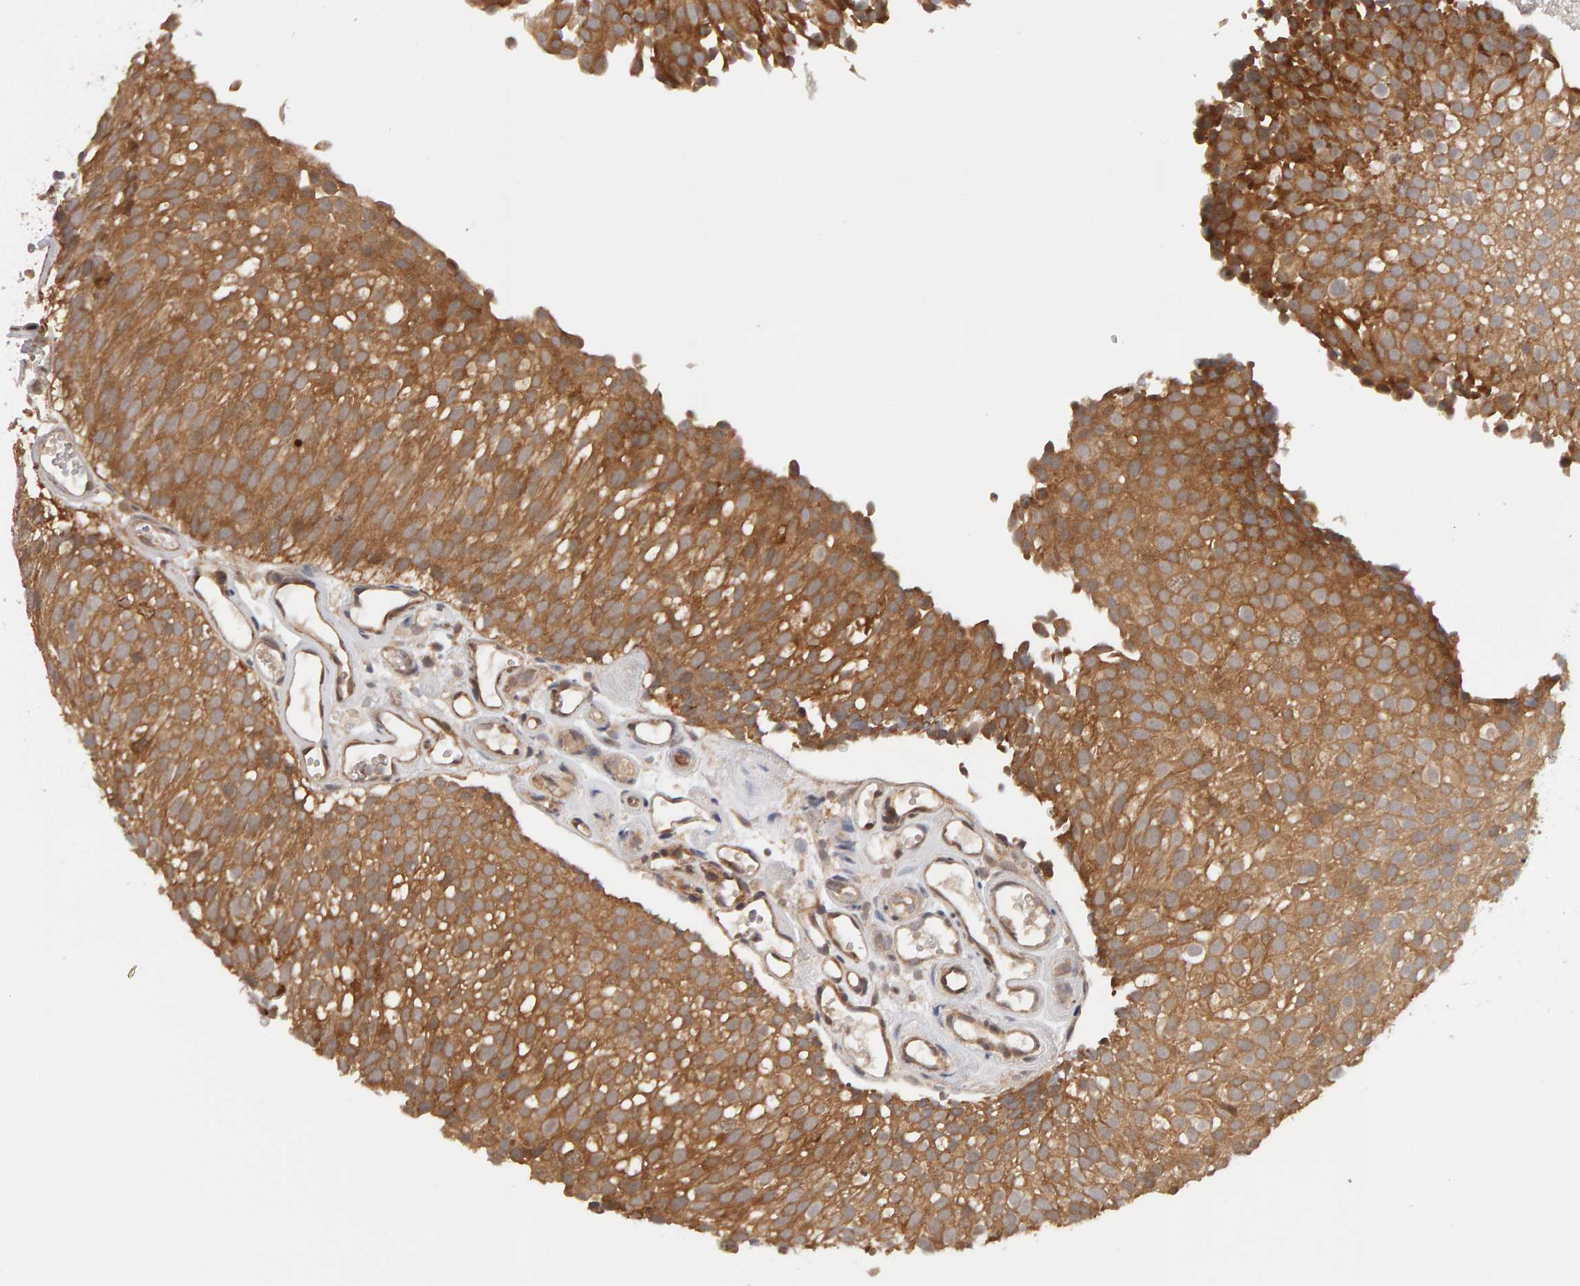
{"staining": {"intensity": "moderate", "quantity": ">75%", "location": "cytoplasmic/membranous"}, "tissue": "urothelial cancer", "cell_type": "Tumor cells", "image_type": "cancer", "snomed": [{"axis": "morphology", "description": "Urothelial carcinoma, Low grade"}, {"axis": "topography", "description": "Urinary bladder"}], "caption": "This photomicrograph shows immunohistochemistry (IHC) staining of urothelial carcinoma (low-grade), with medium moderate cytoplasmic/membranous expression in approximately >75% of tumor cells.", "gene": "DNAJC7", "patient": {"sex": "male", "age": 78}}